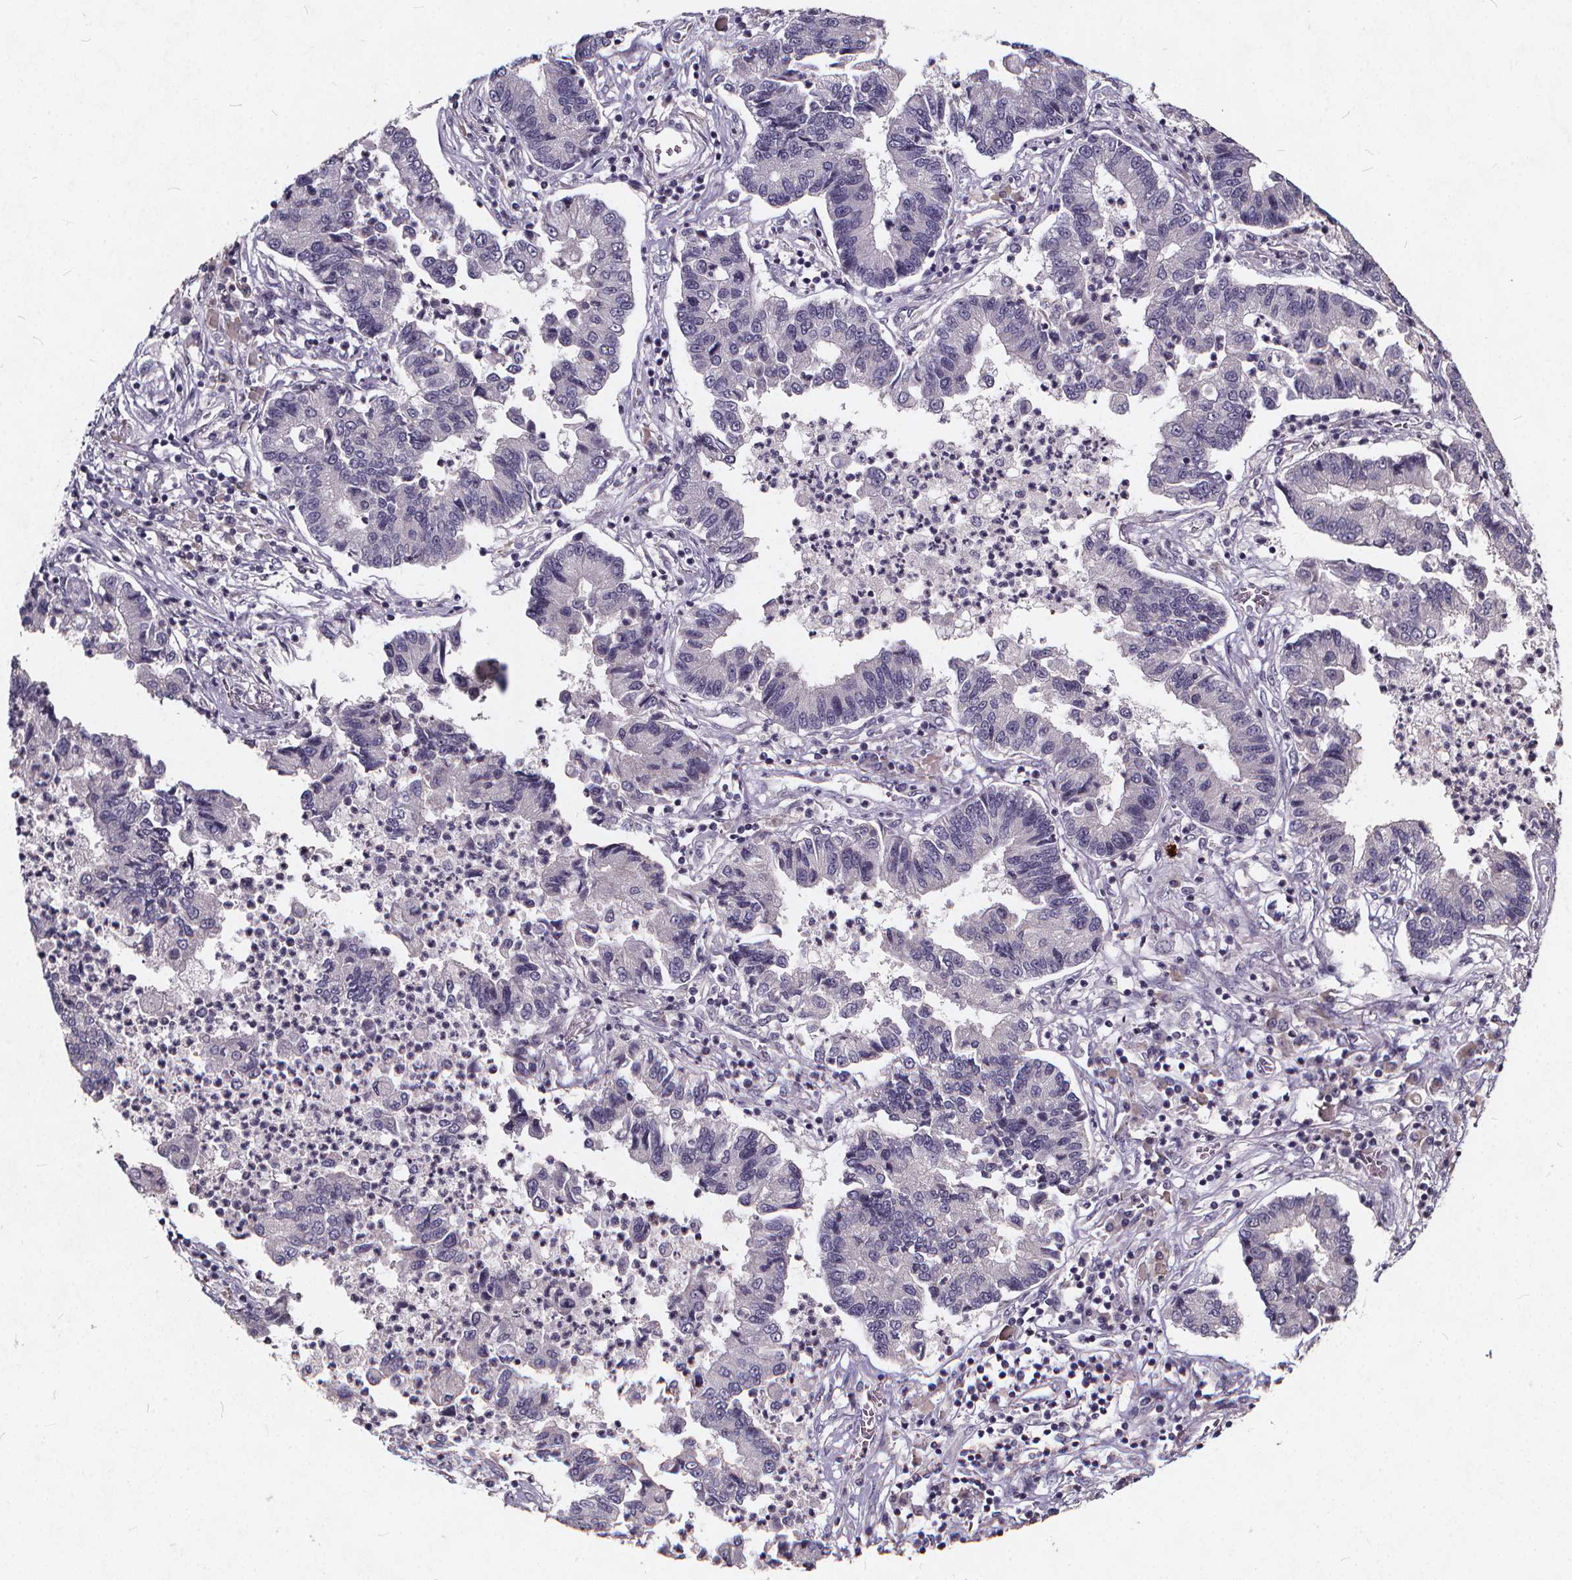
{"staining": {"intensity": "negative", "quantity": "none", "location": "none"}, "tissue": "lung cancer", "cell_type": "Tumor cells", "image_type": "cancer", "snomed": [{"axis": "morphology", "description": "Adenocarcinoma, NOS"}, {"axis": "topography", "description": "Lung"}], "caption": "This is an immunohistochemistry (IHC) image of lung adenocarcinoma. There is no expression in tumor cells.", "gene": "TSPAN14", "patient": {"sex": "female", "age": 57}}